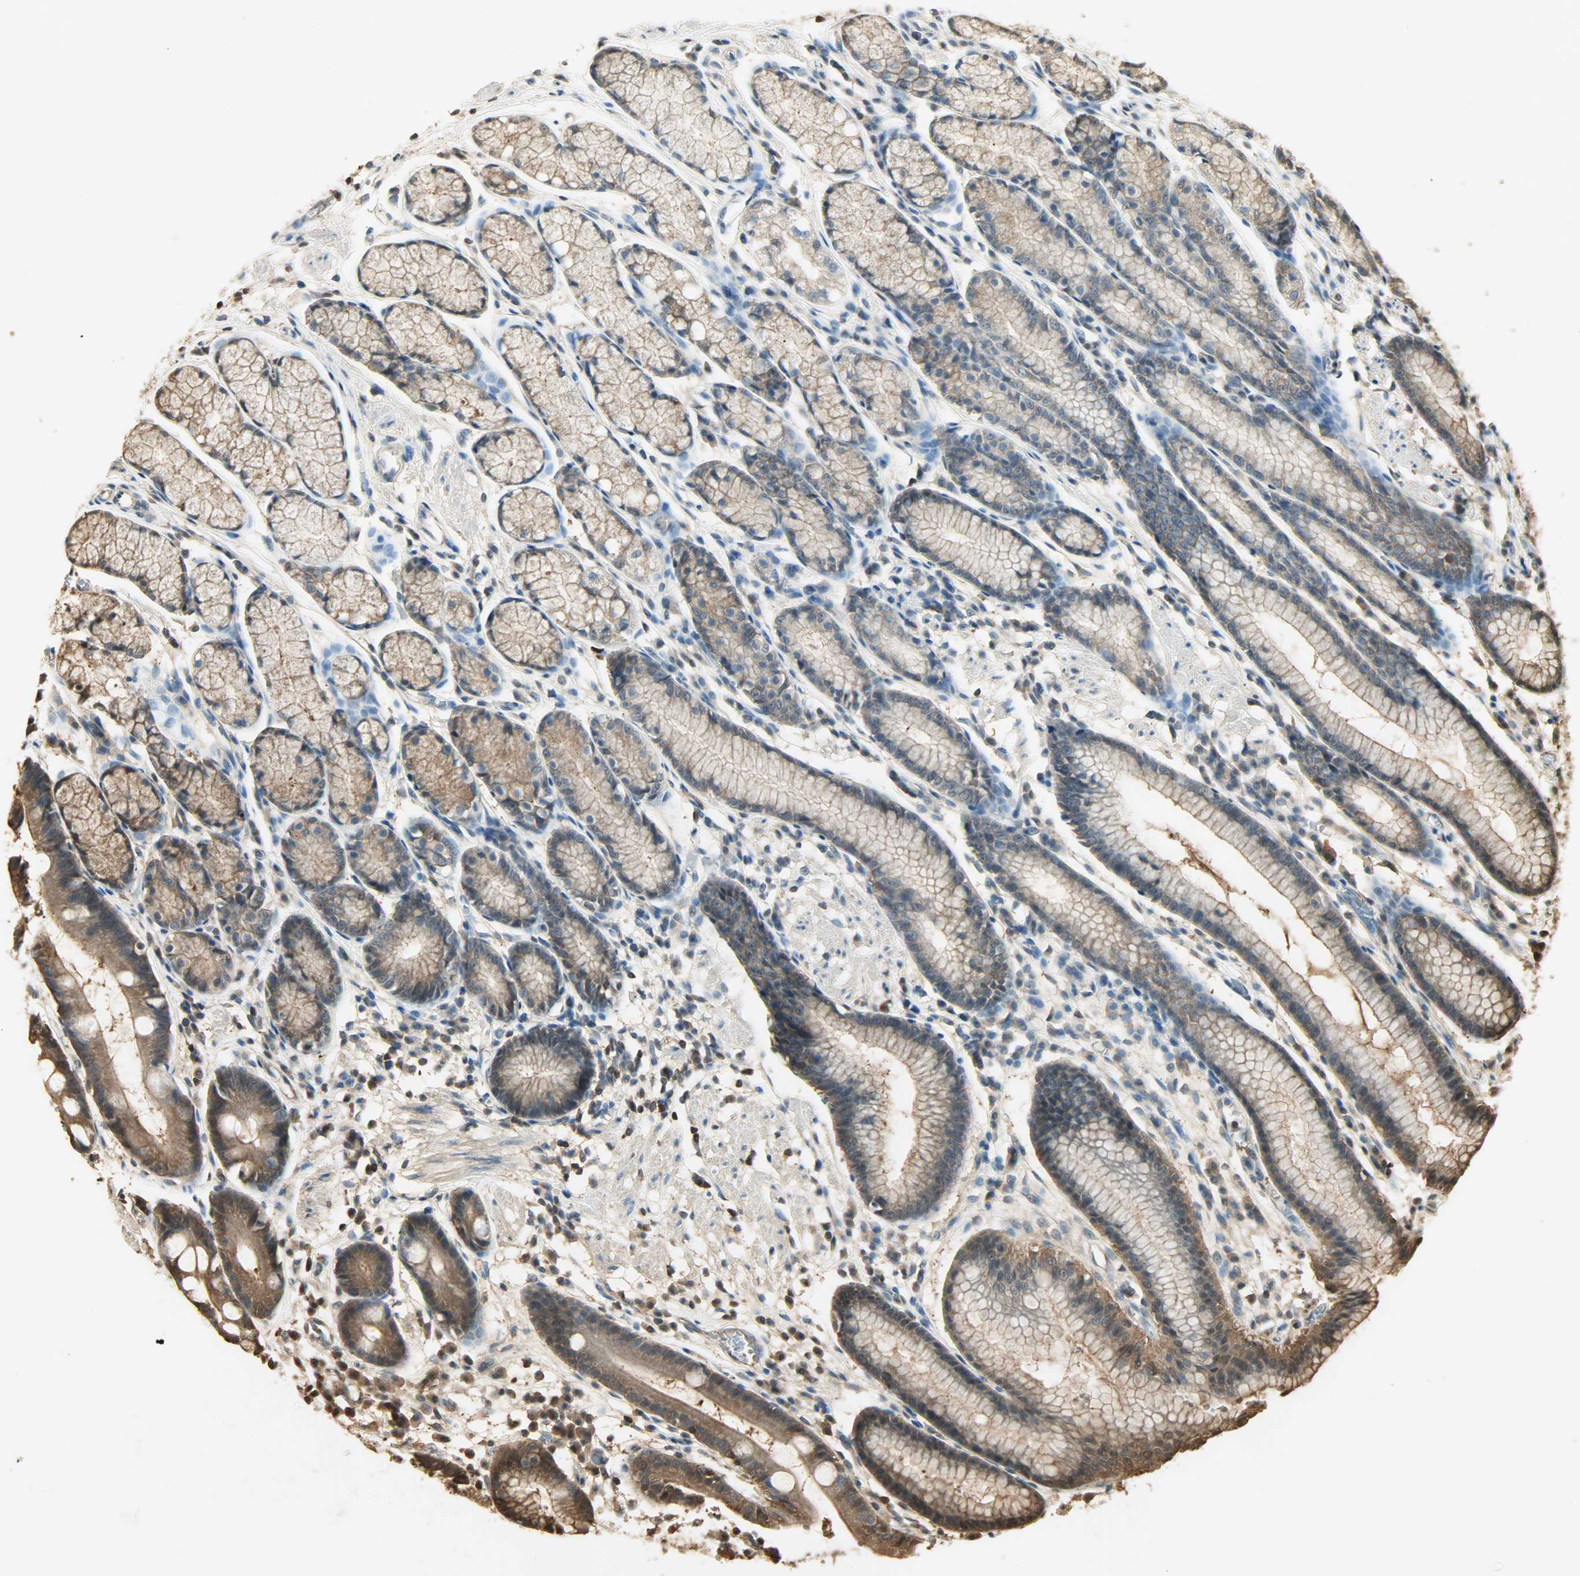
{"staining": {"intensity": "strong", "quantity": "25%-75%", "location": "cytoplasmic/membranous,nuclear"}, "tissue": "stomach", "cell_type": "Glandular cells", "image_type": "normal", "snomed": [{"axis": "morphology", "description": "Normal tissue, NOS"}, {"axis": "morphology", "description": "Inflammation, NOS"}, {"axis": "topography", "description": "Stomach, lower"}], "caption": "Immunohistochemistry of benign human stomach demonstrates high levels of strong cytoplasmic/membranous,nuclear expression in approximately 25%-75% of glandular cells. (DAB = brown stain, brightfield microscopy at high magnification).", "gene": "YWHAZ", "patient": {"sex": "male", "age": 59}}